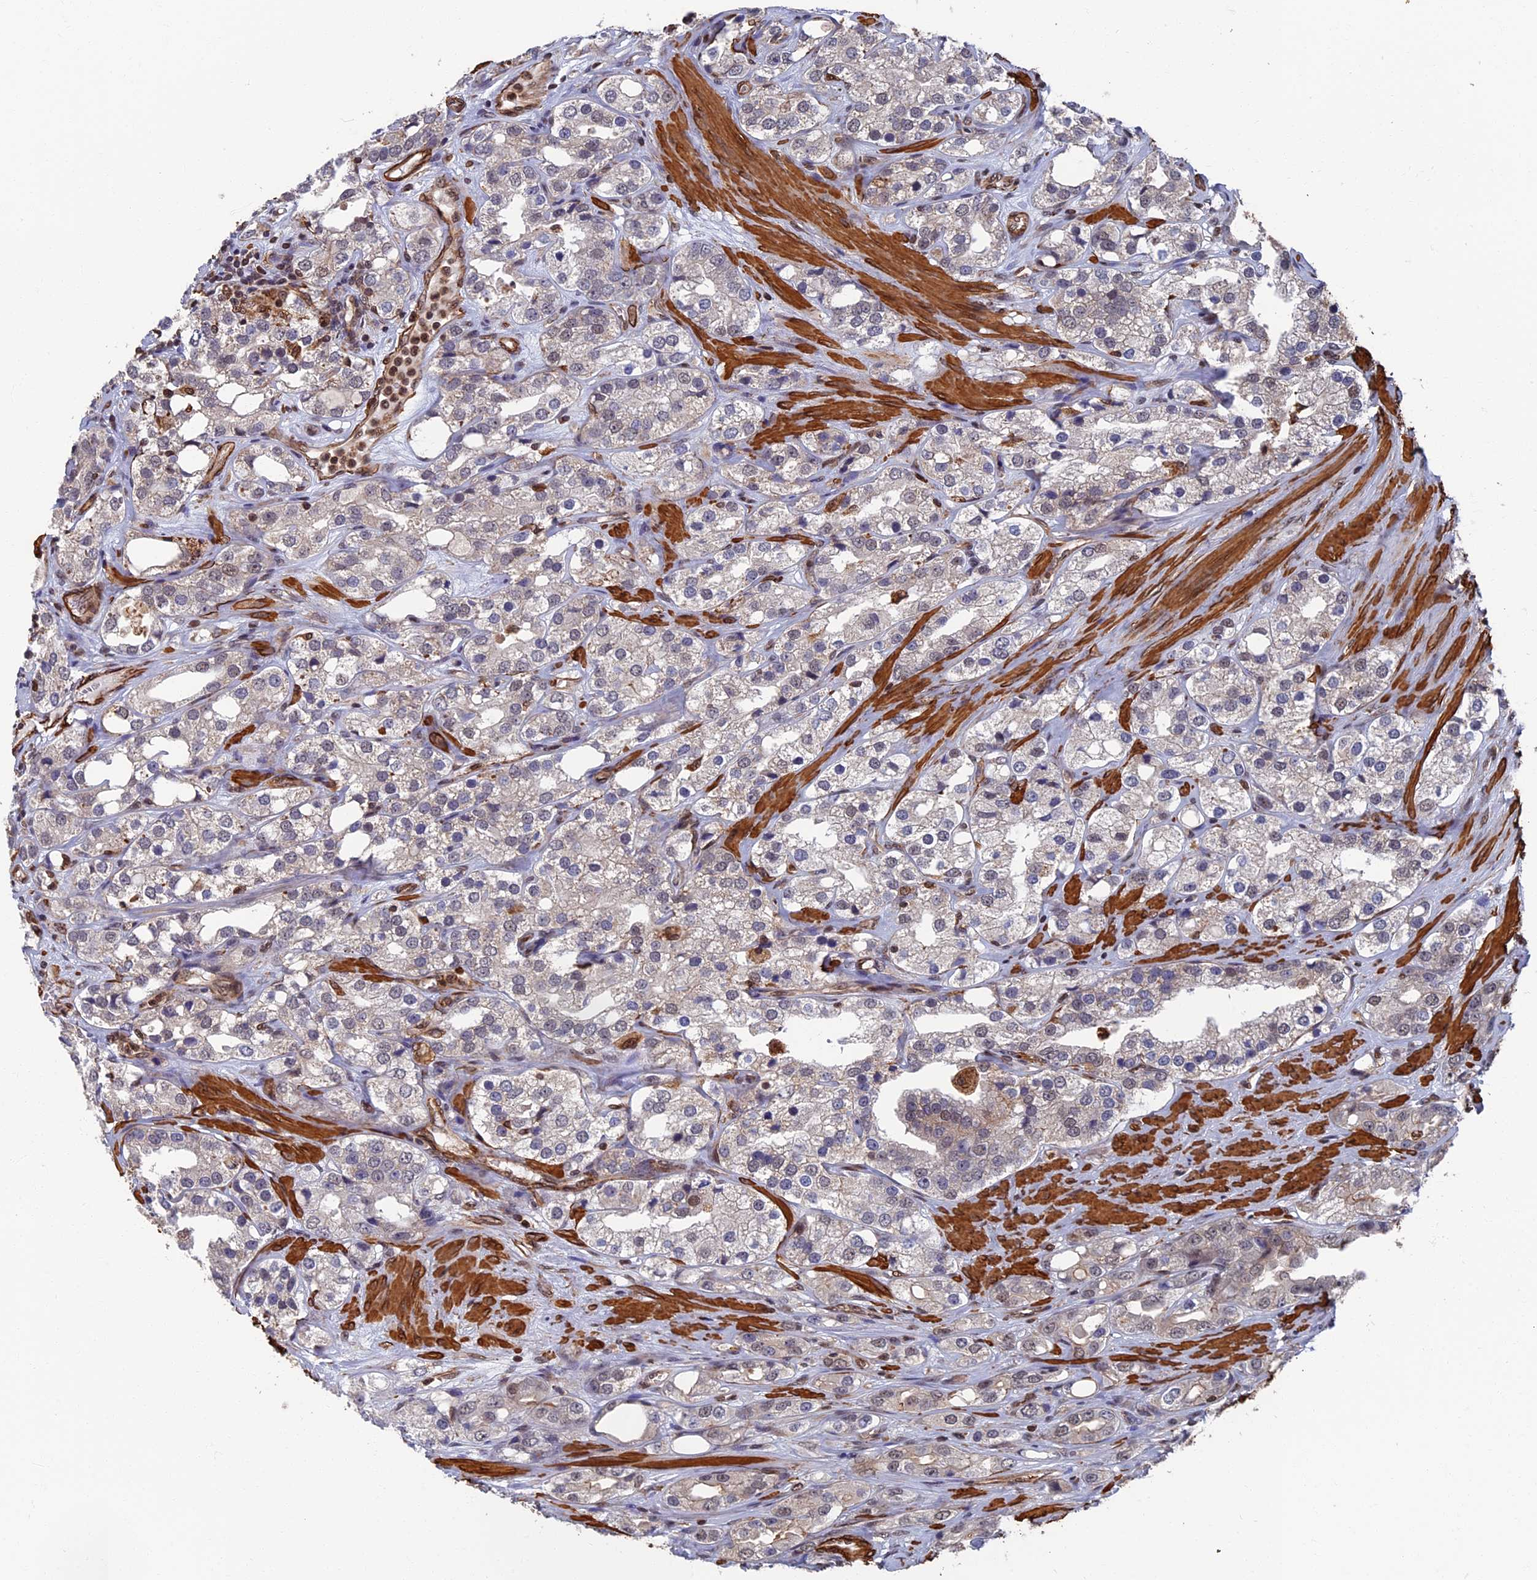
{"staining": {"intensity": "negative", "quantity": "none", "location": "none"}, "tissue": "prostate cancer", "cell_type": "Tumor cells", "image_type": "cancer", "snomed": [{"axis": "morphology", "description": "Adenocarcinoma, NOS"}, {"axis": "topography", "description": "Prostate"}], "caption": "IHC of human prostate cancer demonstrates no staining in tumor cells. (DAB (3,3'-diaminobenzidine) immunohistochemistry (IHC) visualized using brightfield microscopy, high magnification).", "gene": "CTDP1", "patient": {"sex": "male", "age": 79}}